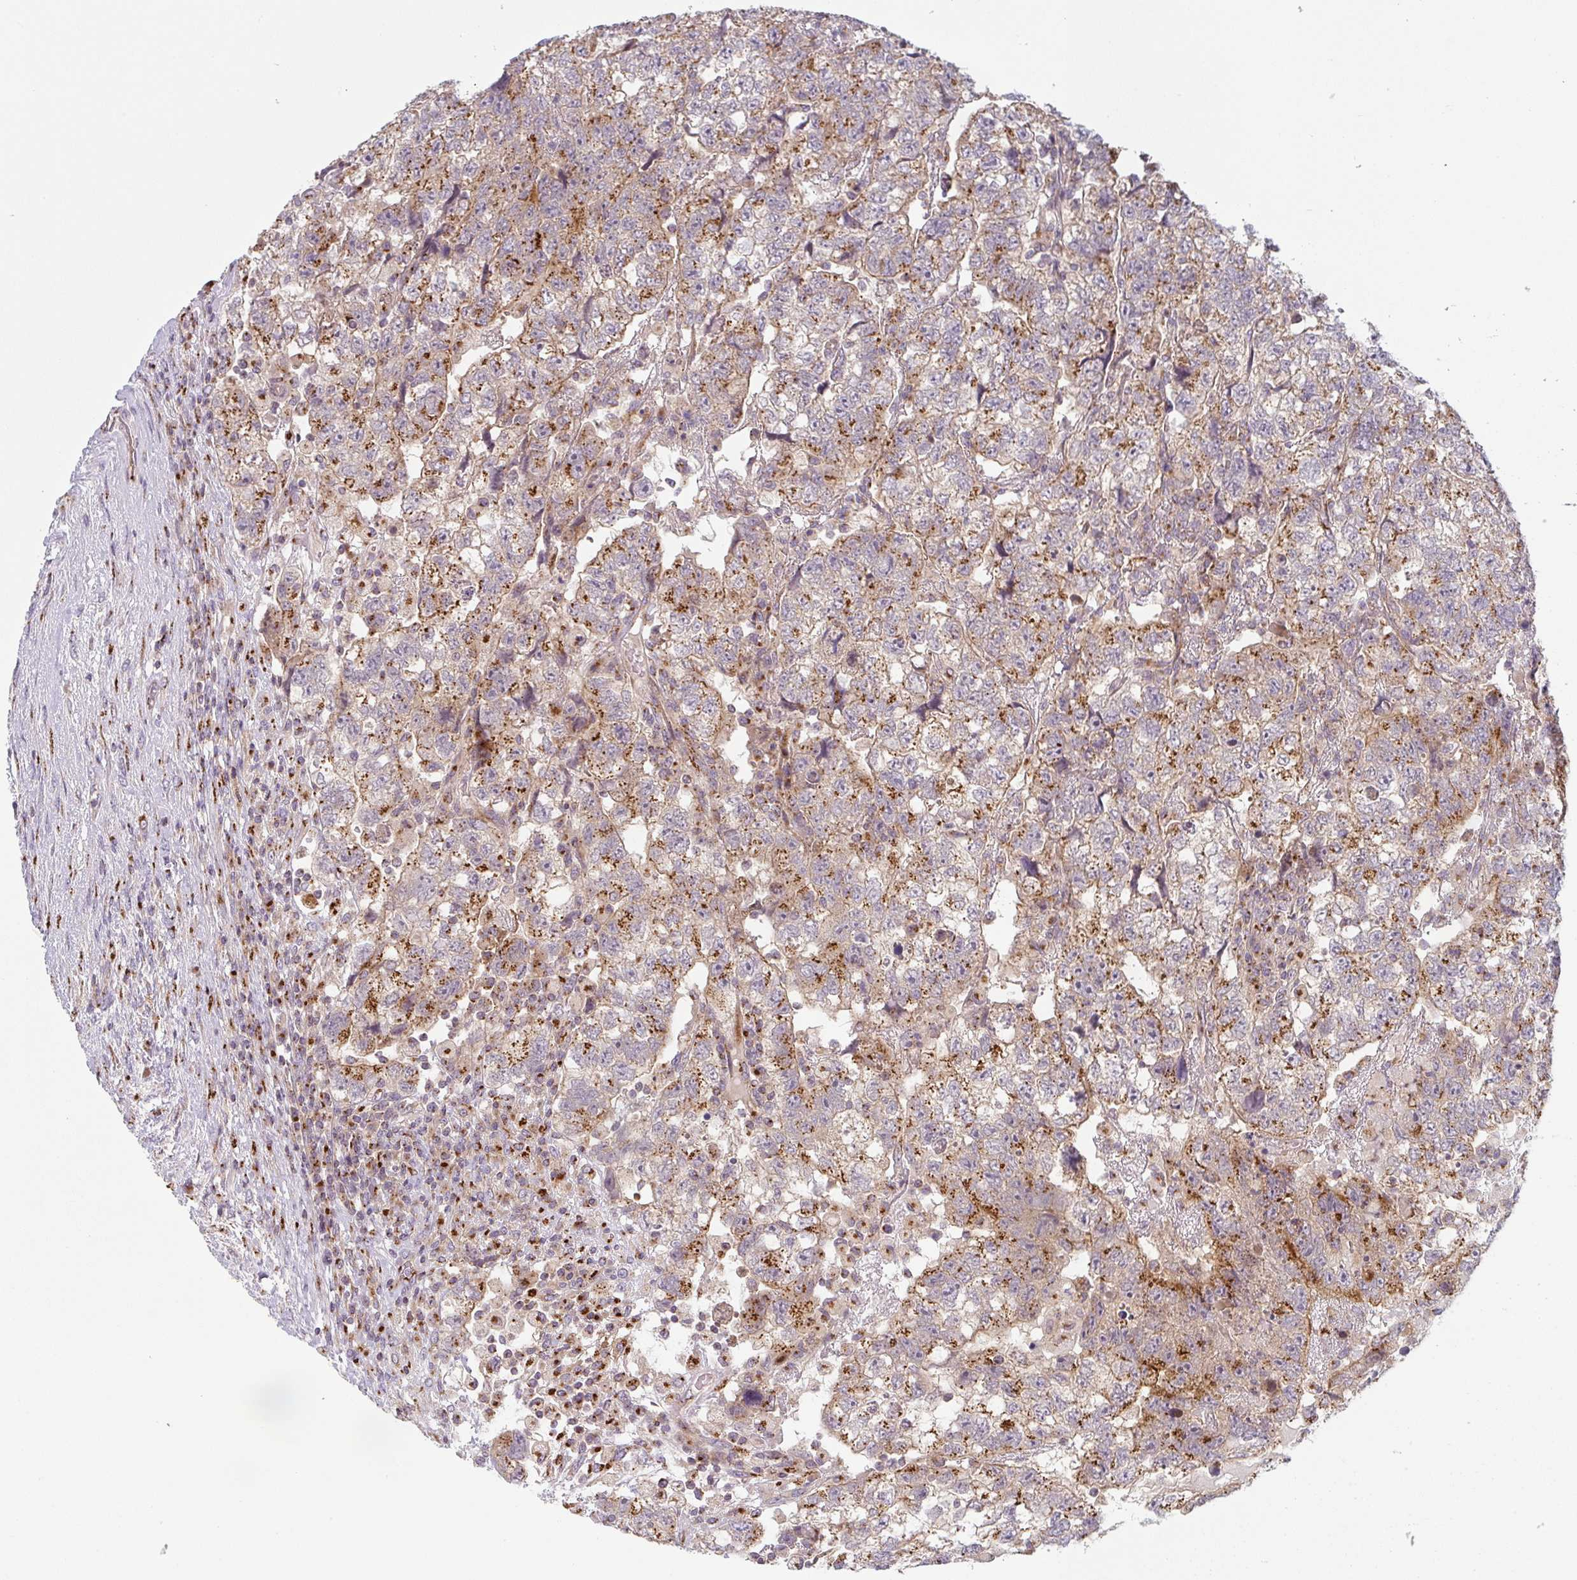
{"staining": {"intensity": "moderate", "quantity": ">75%", "location": "cytoplasmic/membranous"}, "tissue": "testis cancer", "cell_type": "Tumor cells", "image_type": "cancer", "snomed": [{"axis": "morphology", "description": "Normal tissue, NOS"}, {"axis": "morphology", "description": "Carcinoma, Embryonal, NOS"}, {"axis": "topography", "description": "Testis"}], "caption": "Protein expression analysis of human embryonal carcinoma (testis) reveals moderate cytoplasmic/membranous expression in approximately >75% of tumor cells.", "gene": "GVQW3", "patient": {"sex": "male", "age": 36}}